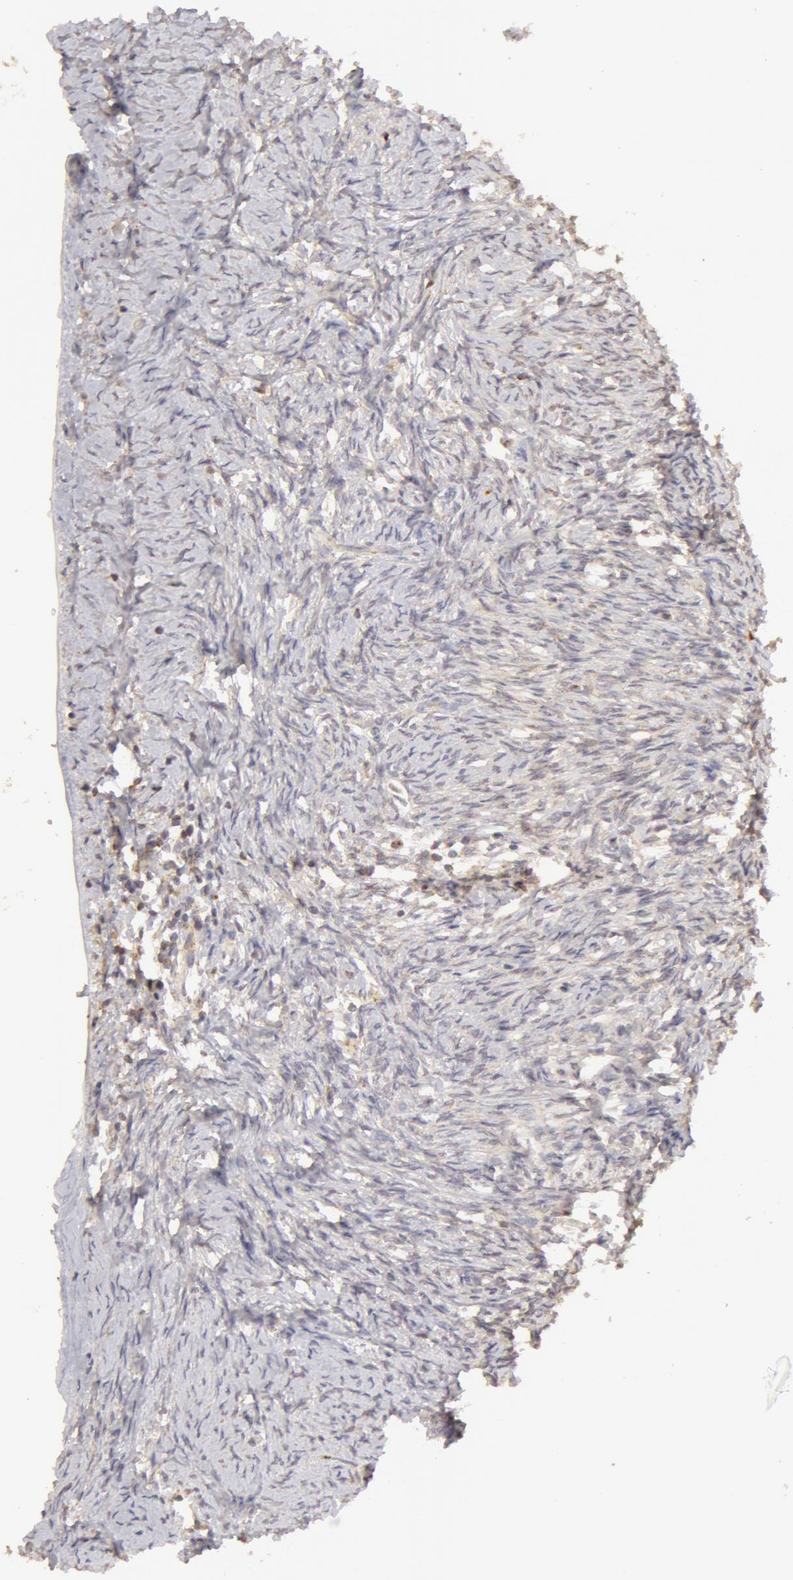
{"staining": {"intensity": "negative", "quantity": "none", "location": "none"}, "tissue": "ovary", "cell_type": "Ovarian stroma cells", "image_type": "normal", "snomed": [{"axis": "morphology", "description": "Normal tissue, NOS"}, {"axis": "topography", "description": "Ovary"}], "caption": "The IHC photomicrograph has no significant positivity in ovarian stroma cells of ovary.", "gene": "ADPRH", "patient": {"sex": "female", "age": 53}}